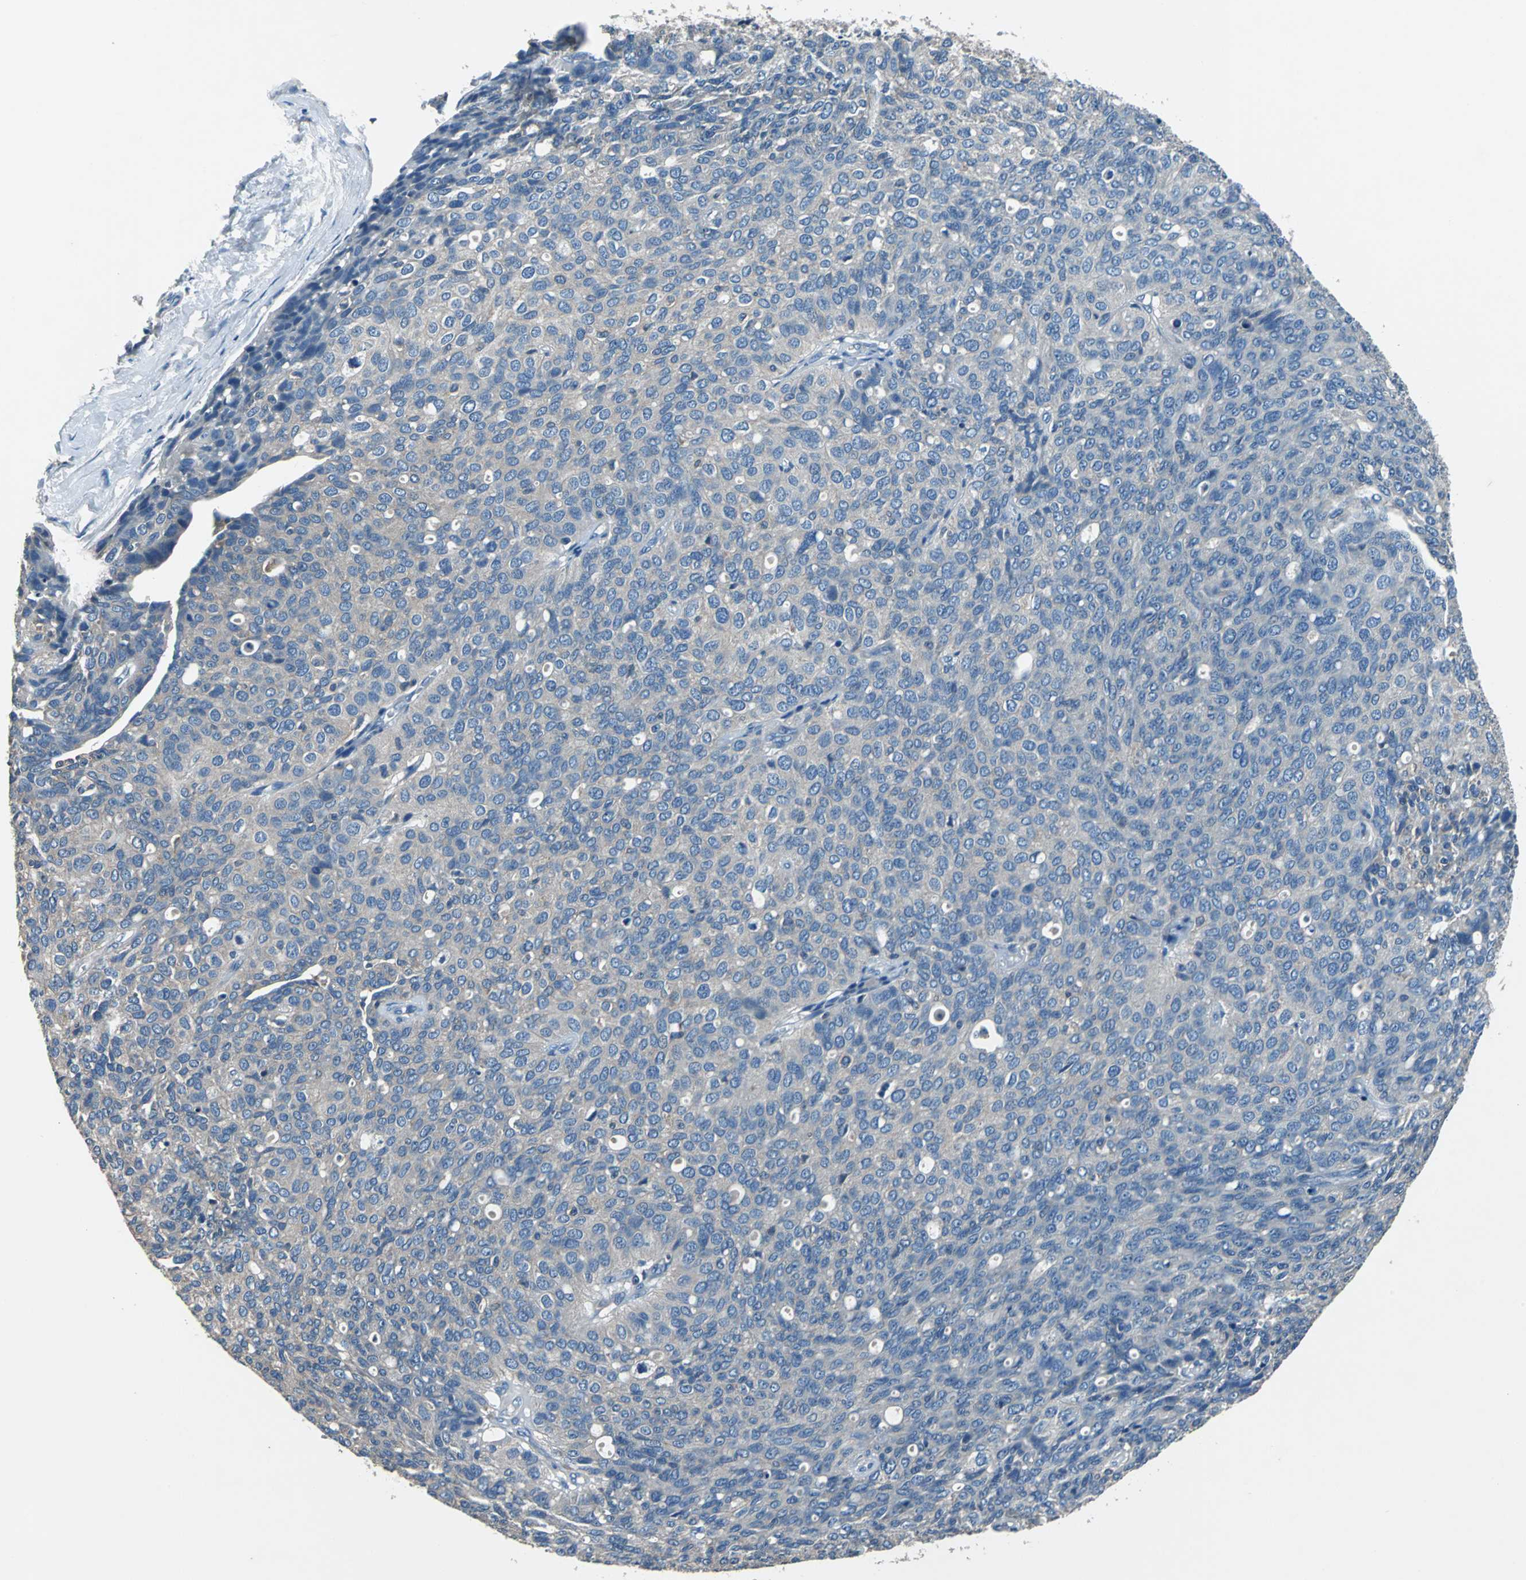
{"staining": {"intensity": "negative", "quantity": "none", "location": "none"}, "tissue": "ovarian cancer", "cell_type": "Tumor cells", "image_type": "cancer", "snomed": [{"axis": "morphology", "description": "Carcinoma, endometroid"}, {"axis": "topography", "description": "Ovary"}], "caption": "Immunohistochemistry (IHC) micrograph of ovarian cancer (endometroid carcinoma) stained for a protein (brown), which shows no positivity in tumor cells.", "gene": "PRKCA", "patient": {"sex": "female", "age": 60}}